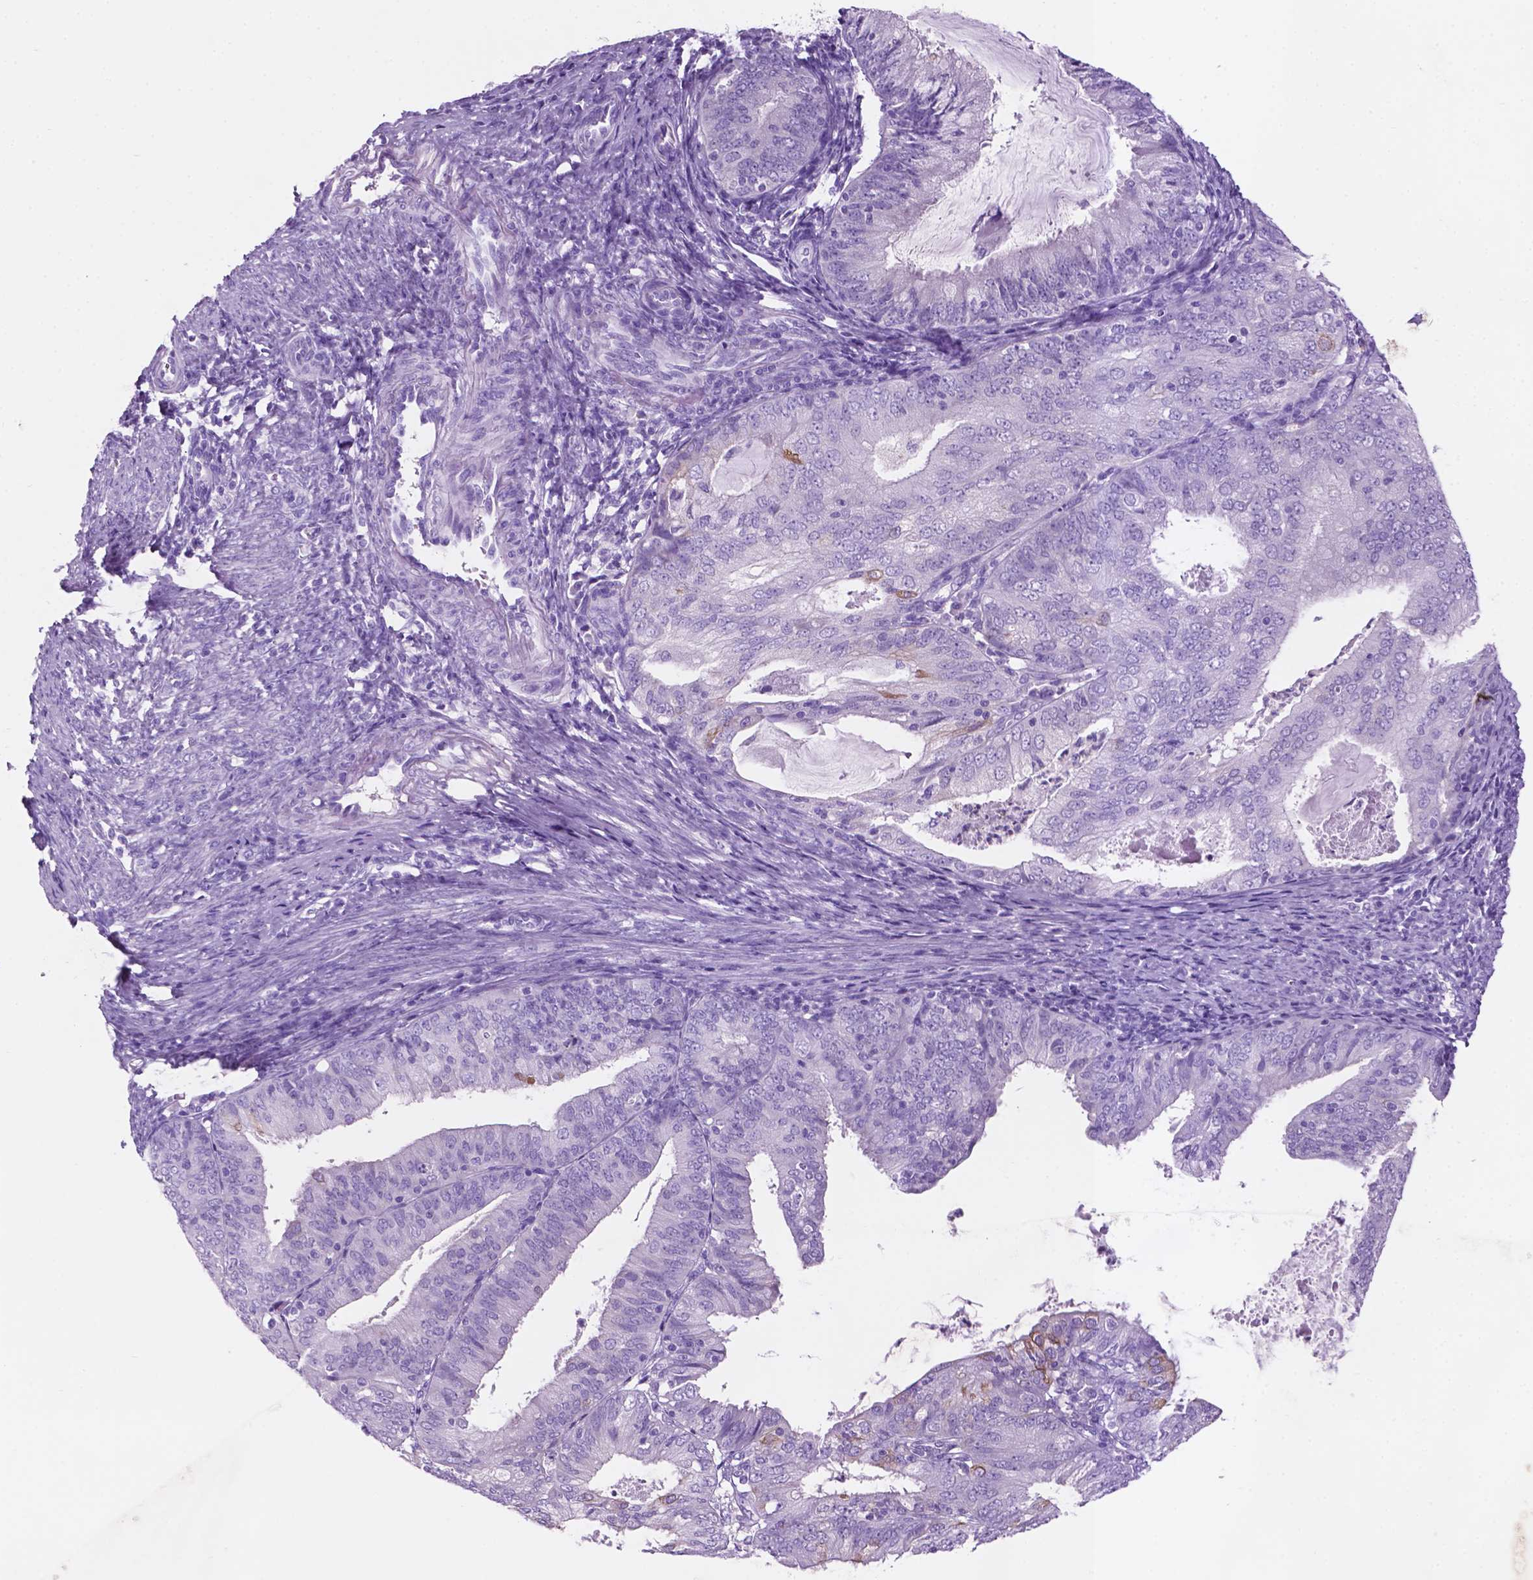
{"staining": {"intensity": "weak", "quantity": "<25%", "location": "cytoplasmic/membranous"}, "tissue": "endometrial cancer", "cell_type": "Tumor cells", "image_type": "cancer", "snomed": [{"axis": "morphology", "description": "Adenocarcinoma, NOS"}, {"axis": "topography", "description": "Endometrium"}], "caption": "Tumor cells are negative for brown protein staining in endometrial adenocarcinoma.", "gene": "POU4F1", "patient": {"sex": "female", "age": 57}}